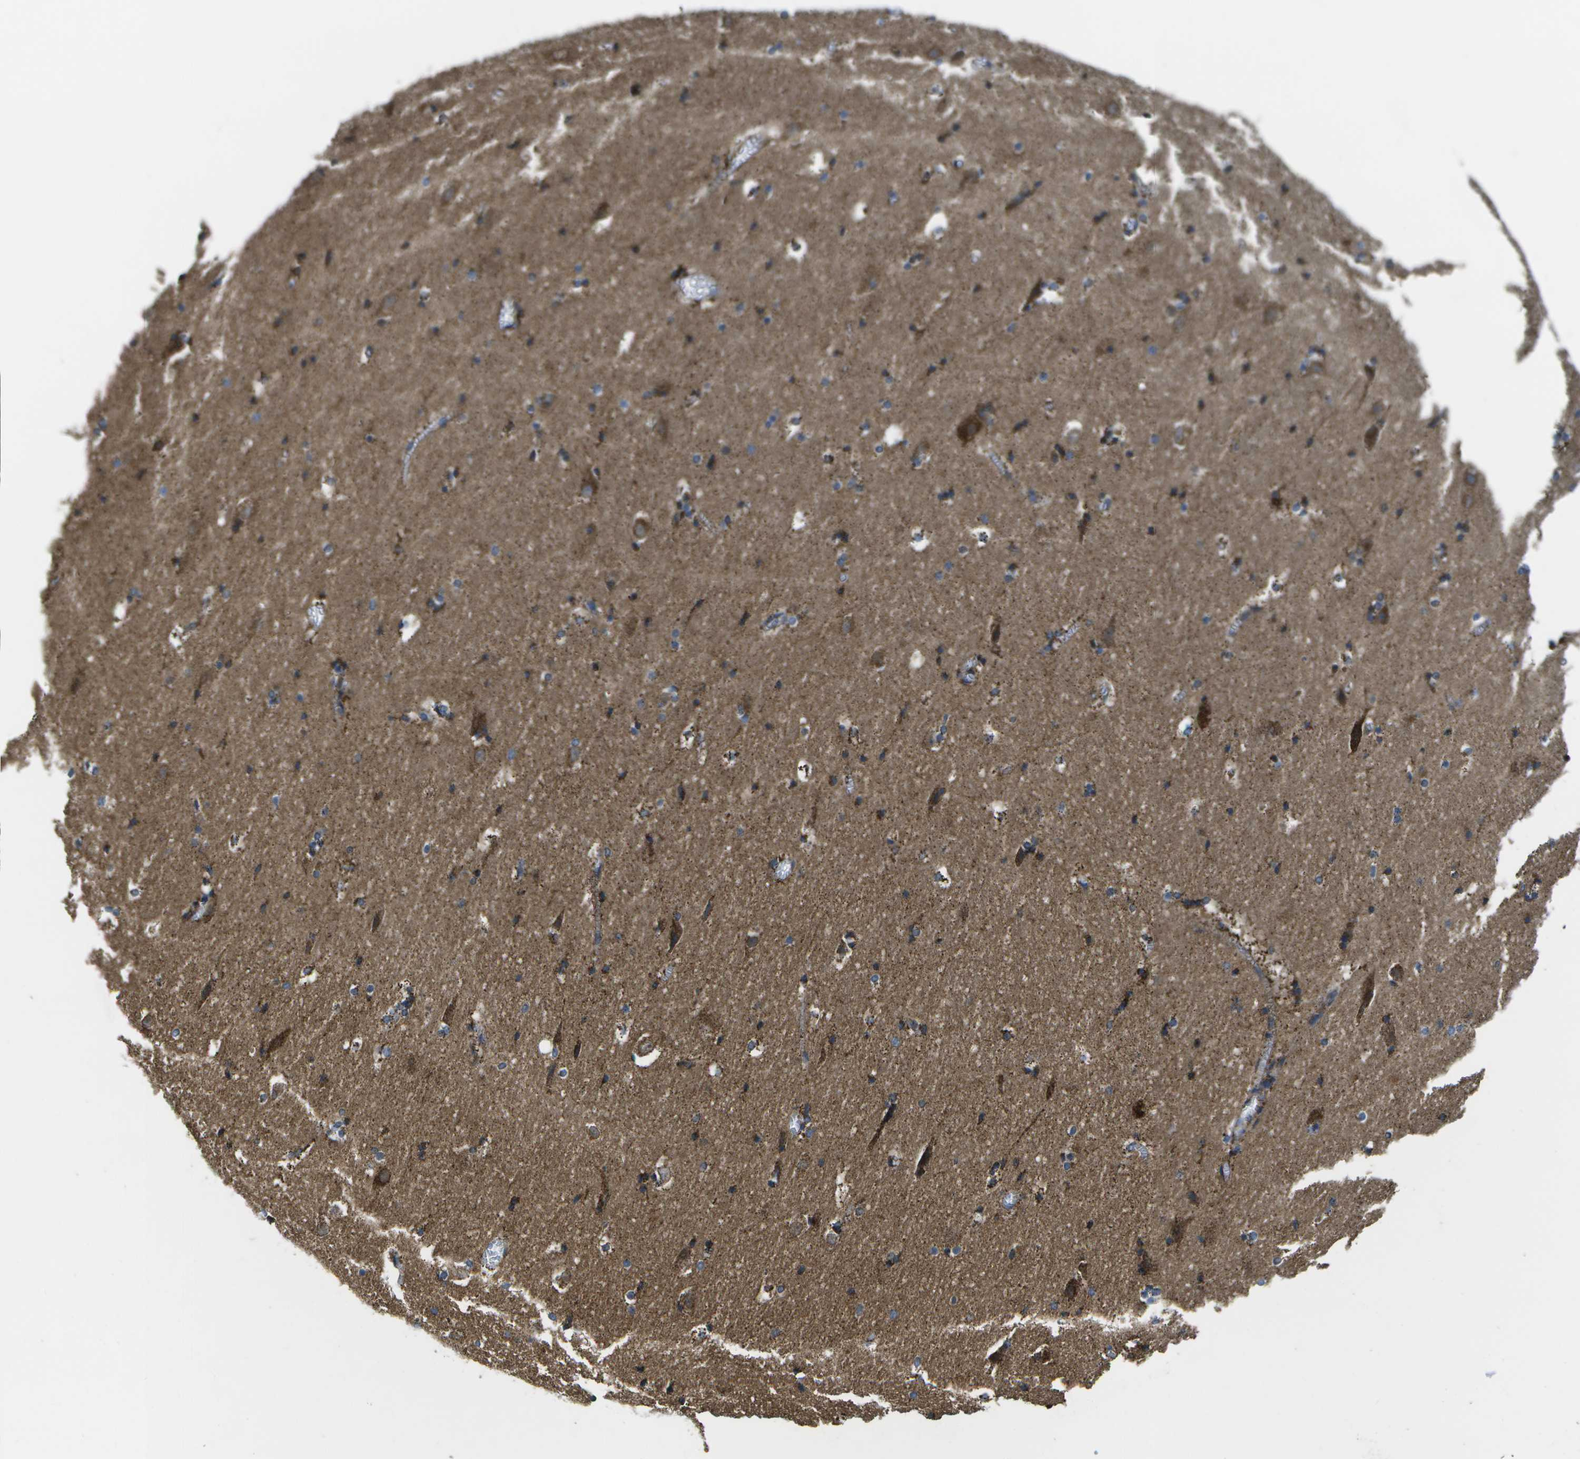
{"staining": {"intensity": "weak", "quantity": "25%-75%", "location": "cytoplasmic/membranous"}, "tissue": "hippocampus", "cell_type": "Glial cells", "image_type": "normal", "snomed": [{"axis": "morphology", "description": "Normal tissue, NOS"}, {"axis": "topography", "description": "Hippocampus"}], "caption": "The photomicrograph shows staining of normal hippocampus, revealing weak cytoplasmic/membranous protein staining (brown color) within glial cells. Nuclei are stained in blue.", "gene": "MVK", "patient": {"sex": "male", "age": 45}}